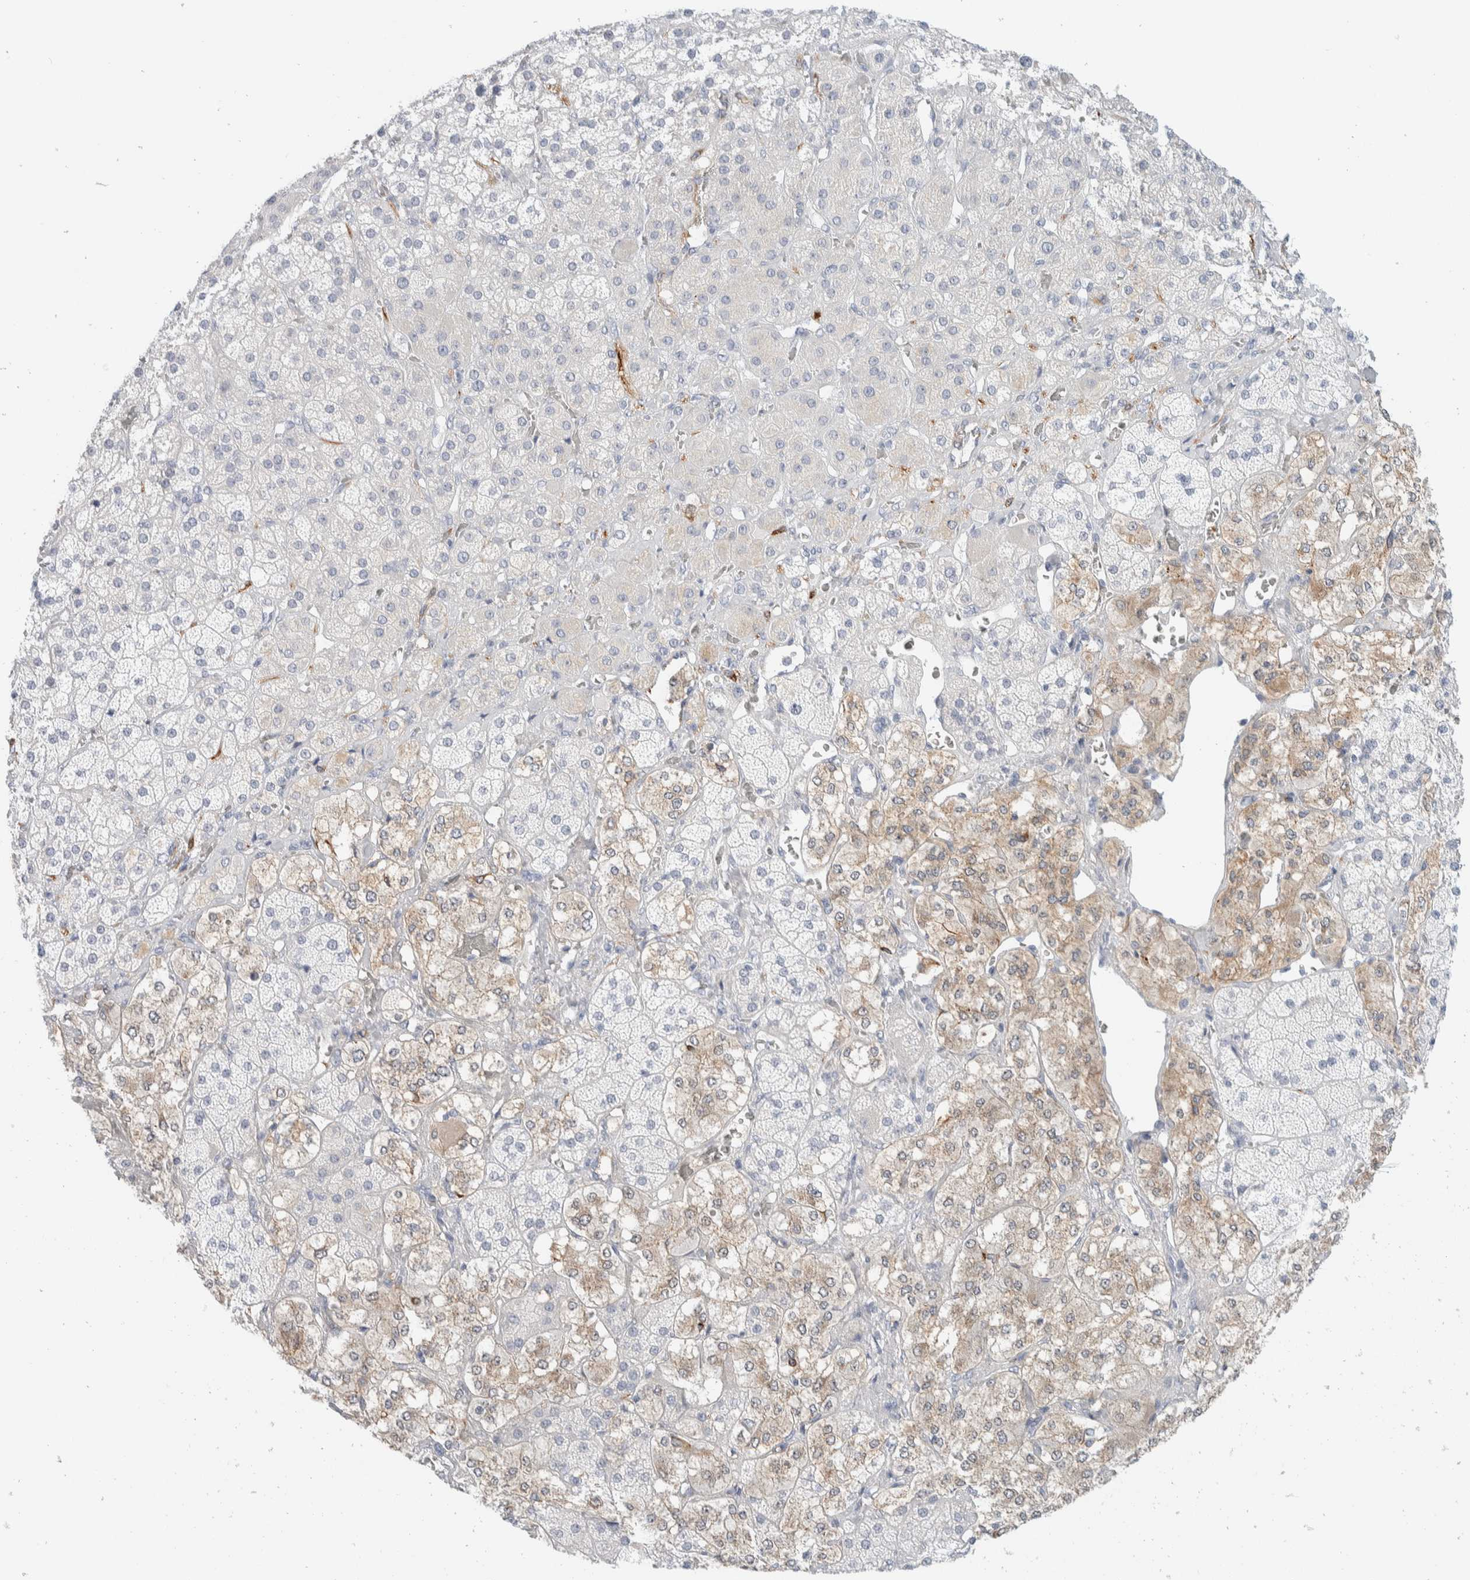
{"staining": {"intensity": "moderate", "quantity": "<25%", "location": "cytoplasmic/membranous"}, "tissue": "adrenal gland", "cell_type": "Glandular cells", "image_type": "normal", "snomed": [{"axis": "morphology", "description": "Normal tissue, NOS"}, {"axis": "topography", "description": "Adrenal gland"}], "caption": "Immunohistochemical staining of benign human adrenal gland displays low levels of moderate cytoplasmic/membranous staining in about <25% of glandular cells.", "gene": "ATCAY", "patient": {"sex": "male", "age": 57}}